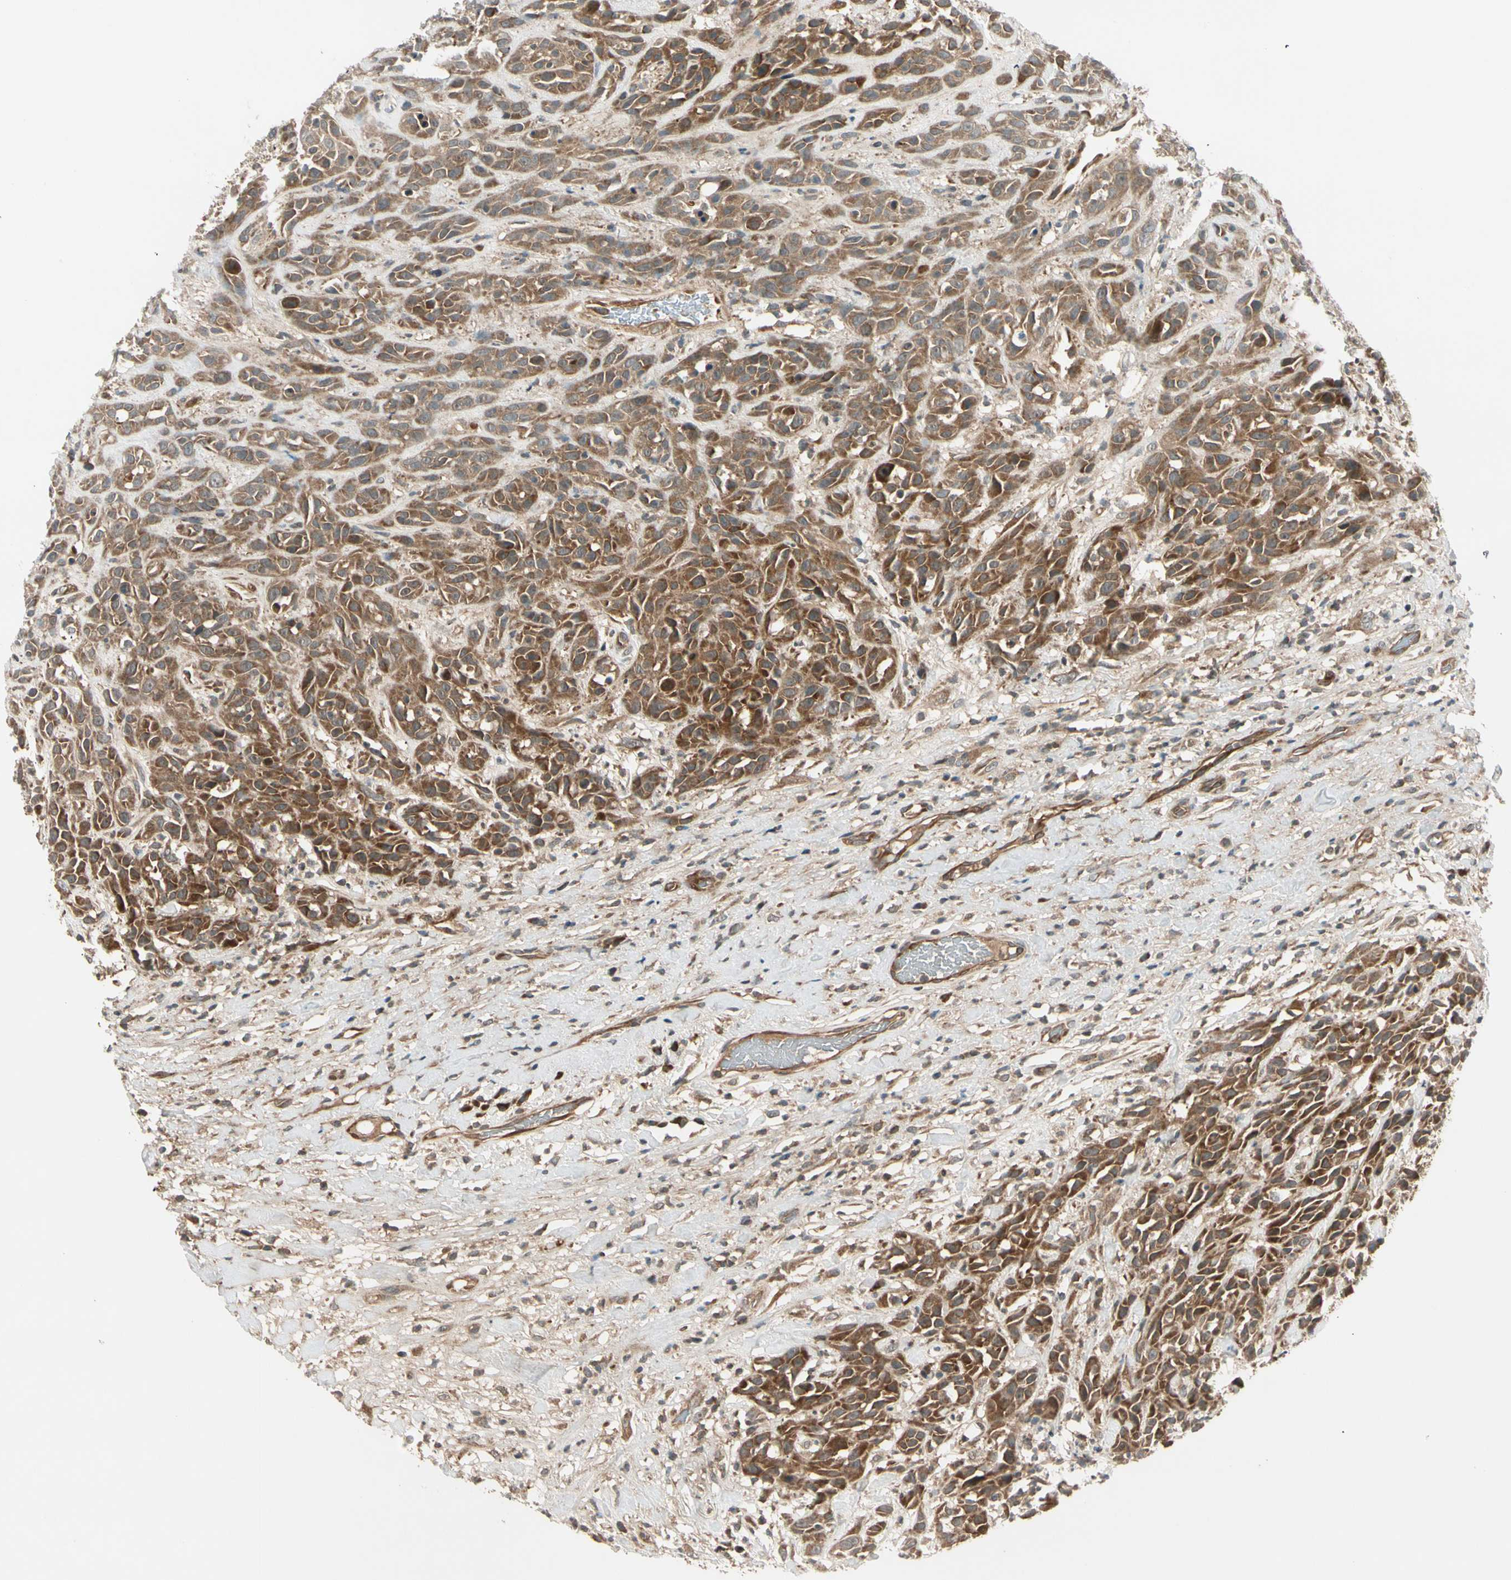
{"staining": {"intensity": "strong", "quantity": ">75%", "location": "cytoplasmic/membranous"}, "tissue": "head and neck cancer", "cell_type": "Tumor cells", "image_type": "cancer", "snomed": [{"axis": "morphology", "description": "Normal tissue, NOS"}, {"axis": "morphology", "description": "Squamous cell carcinoma, NOS"}, {"axis": "topography", "description": "Cartilage tissue"}, {"axis": "topography", "description": "Head-Neck"}], "caption": "Head and neck squamous cell carcinoma tissue shows strong cytoplasmic/membranous expression in about >75% of tumor cells", "gene": "ACVR1C", "patient": {"sex": "male", "age": 62}}